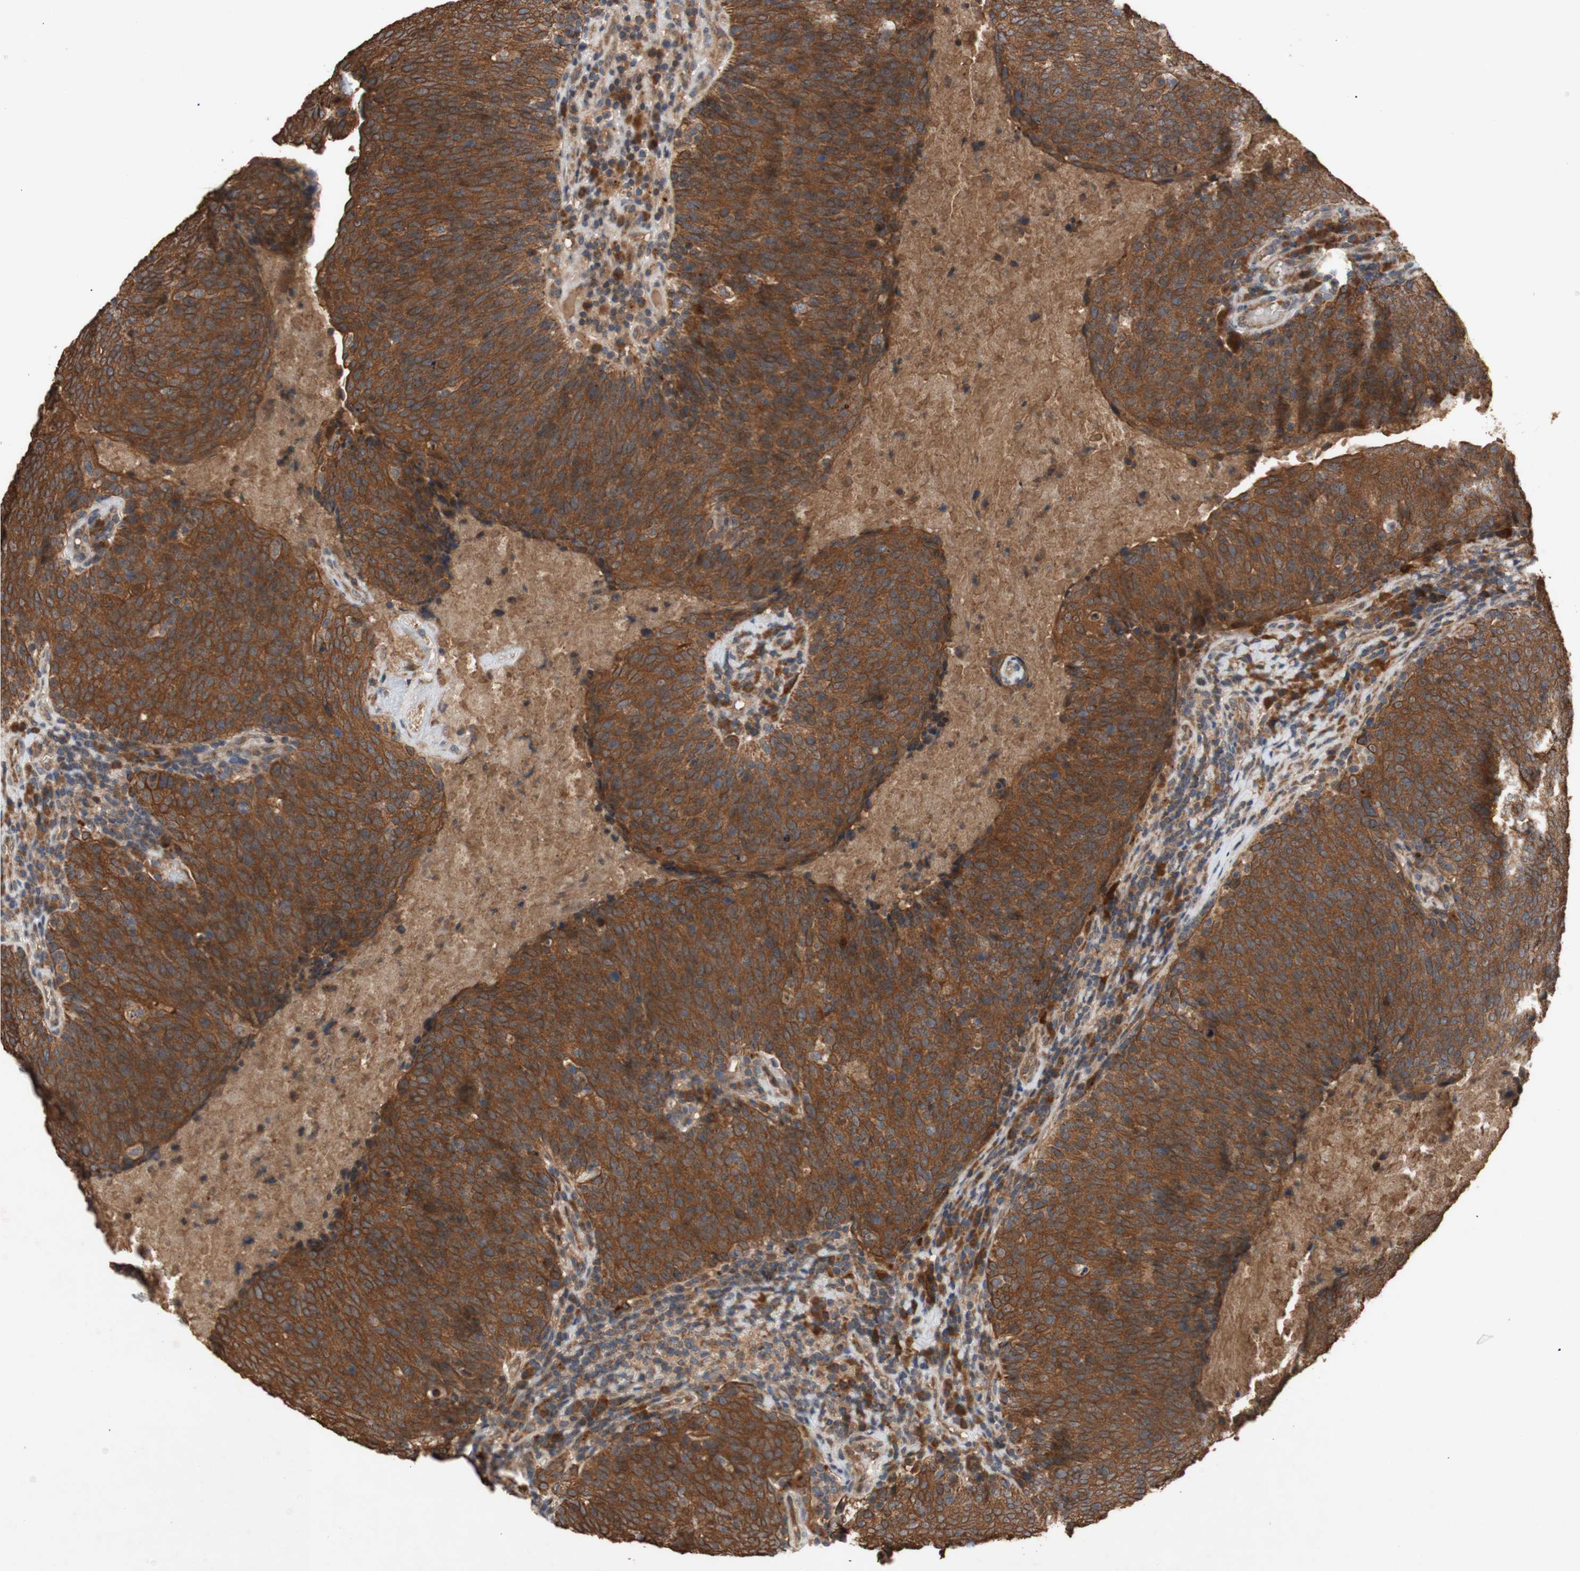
{"staining": {"intensity": "strong", "quantity": ">75%", "location": "cytoplasmic/membranous"}, "tissue": "head and neck cancer", "cell_type": "Tumor cells", "image_type": "cancer", "snomed": [{"axis": "morphology", "description": "Squamous cell carcinoma, NOS"}, {"axis": "morphology", "description": "Squamous cell carcinoma, metastatic, NOS"}, {"axis": "topography", "description": "Lymph node"}, {"axis": "topography", "description": "Head-Neck"}], "caption": "Human head and neck cancer (metastatic squamous cell carcinoma) stained for a protein (brown) displays strong cytoplasmic/membranous positive staining in about >75% of tumor cells.", "gene": "PKN1", "patient": {"sex": "male", "age": 62}}